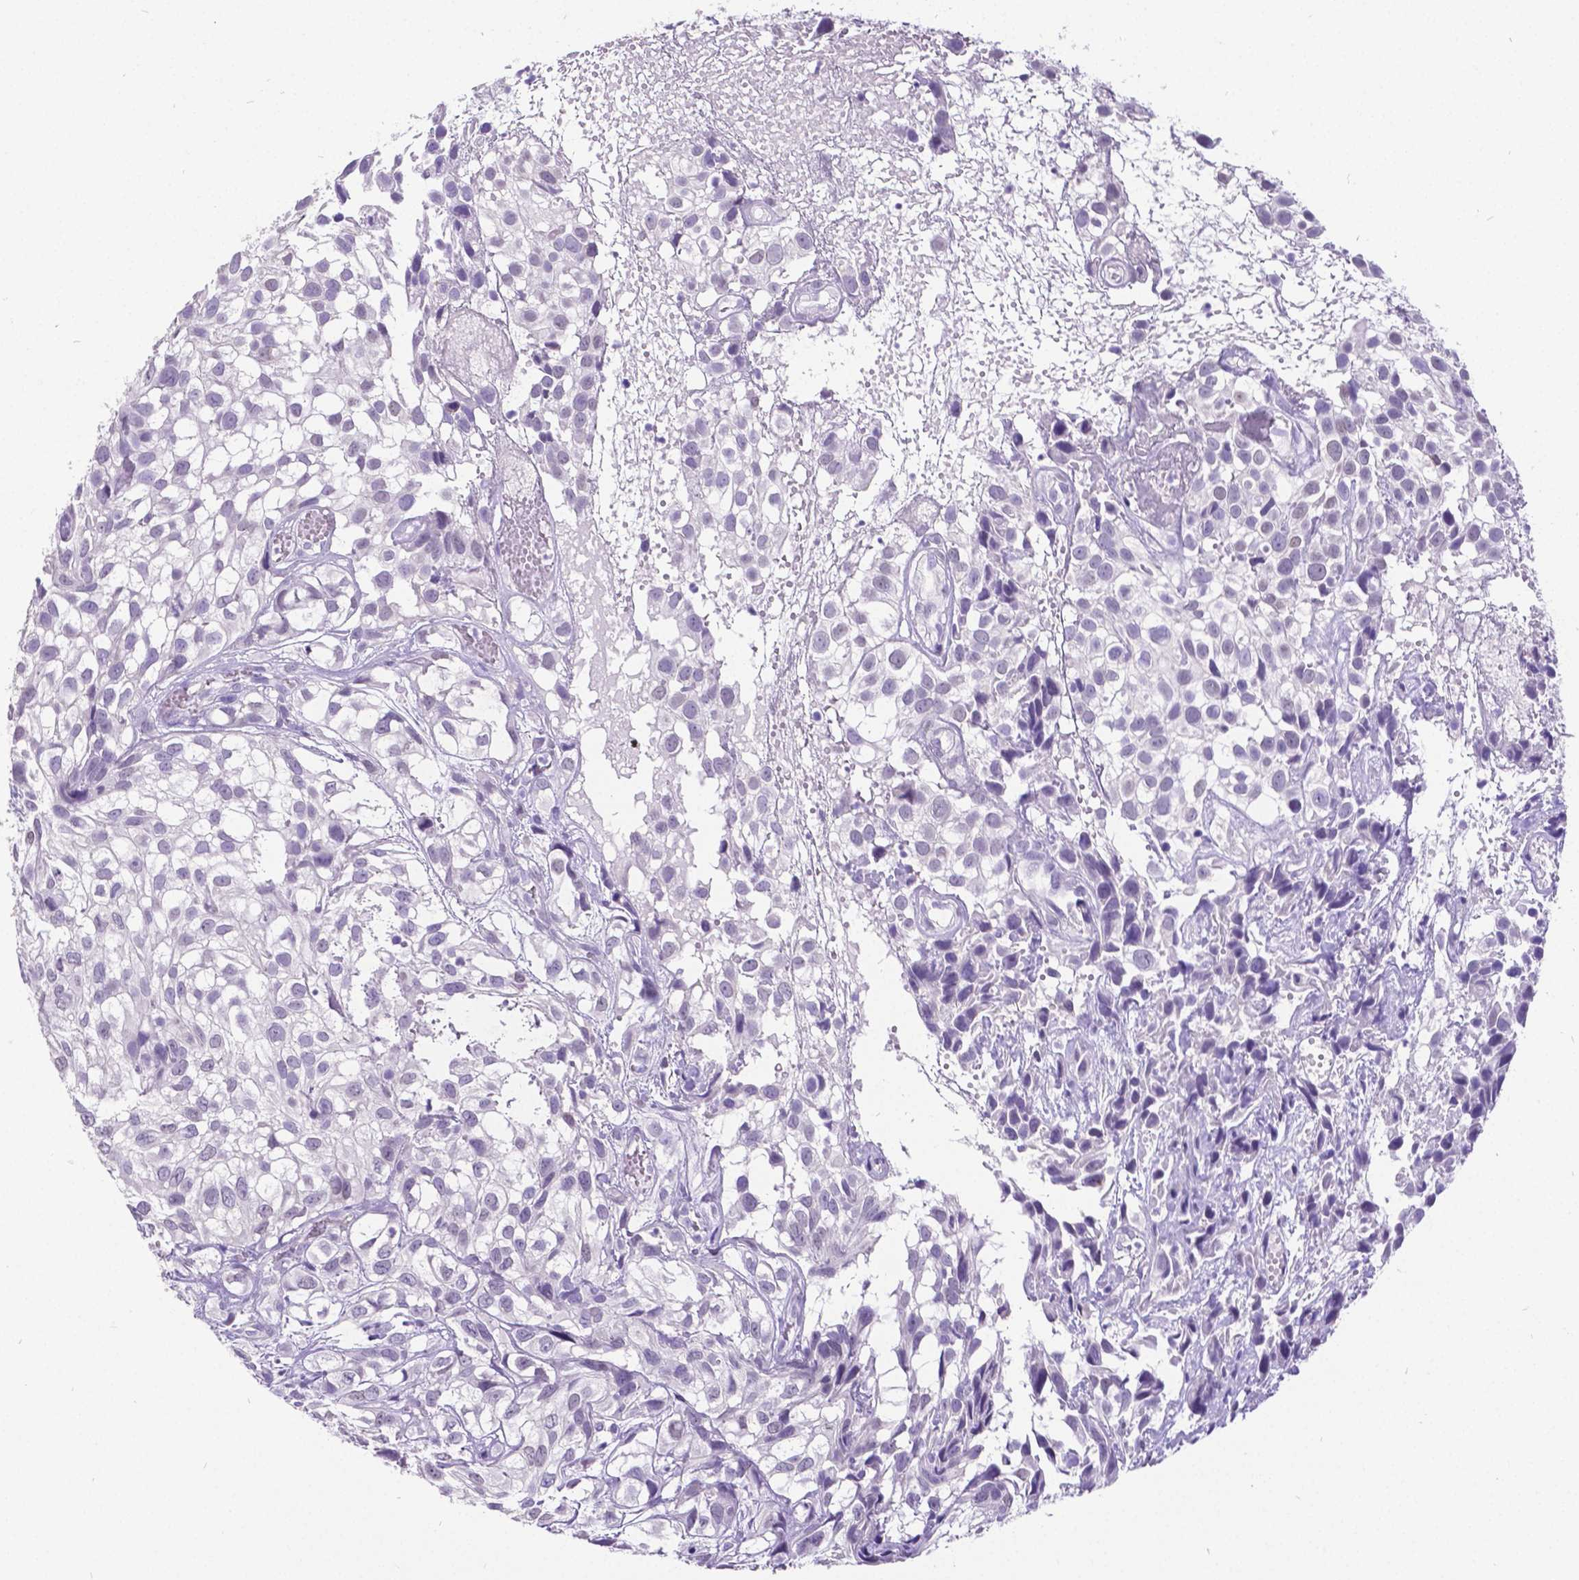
{"staining": {"intensity": "negative", "quantity": "none", "location": "none"}, "tissue": "urothelial cancer", "cell_type": "Tumor cells", "image_type": "cancer", "snomed": [{"axis": "morphology", "description": "Urothelial carcinoma, High grade"}, {"axis": "topography", "description": "Urinary bladder"}], "caption": "An immunohistochemistry photomicrograph of high-grade urothelial carcinoma is shown. There is no staining in tumor cells of high-grade urothelial carcinoma.", "gene": "SATB2", "patient": {"sex": "male", "age": 56}}